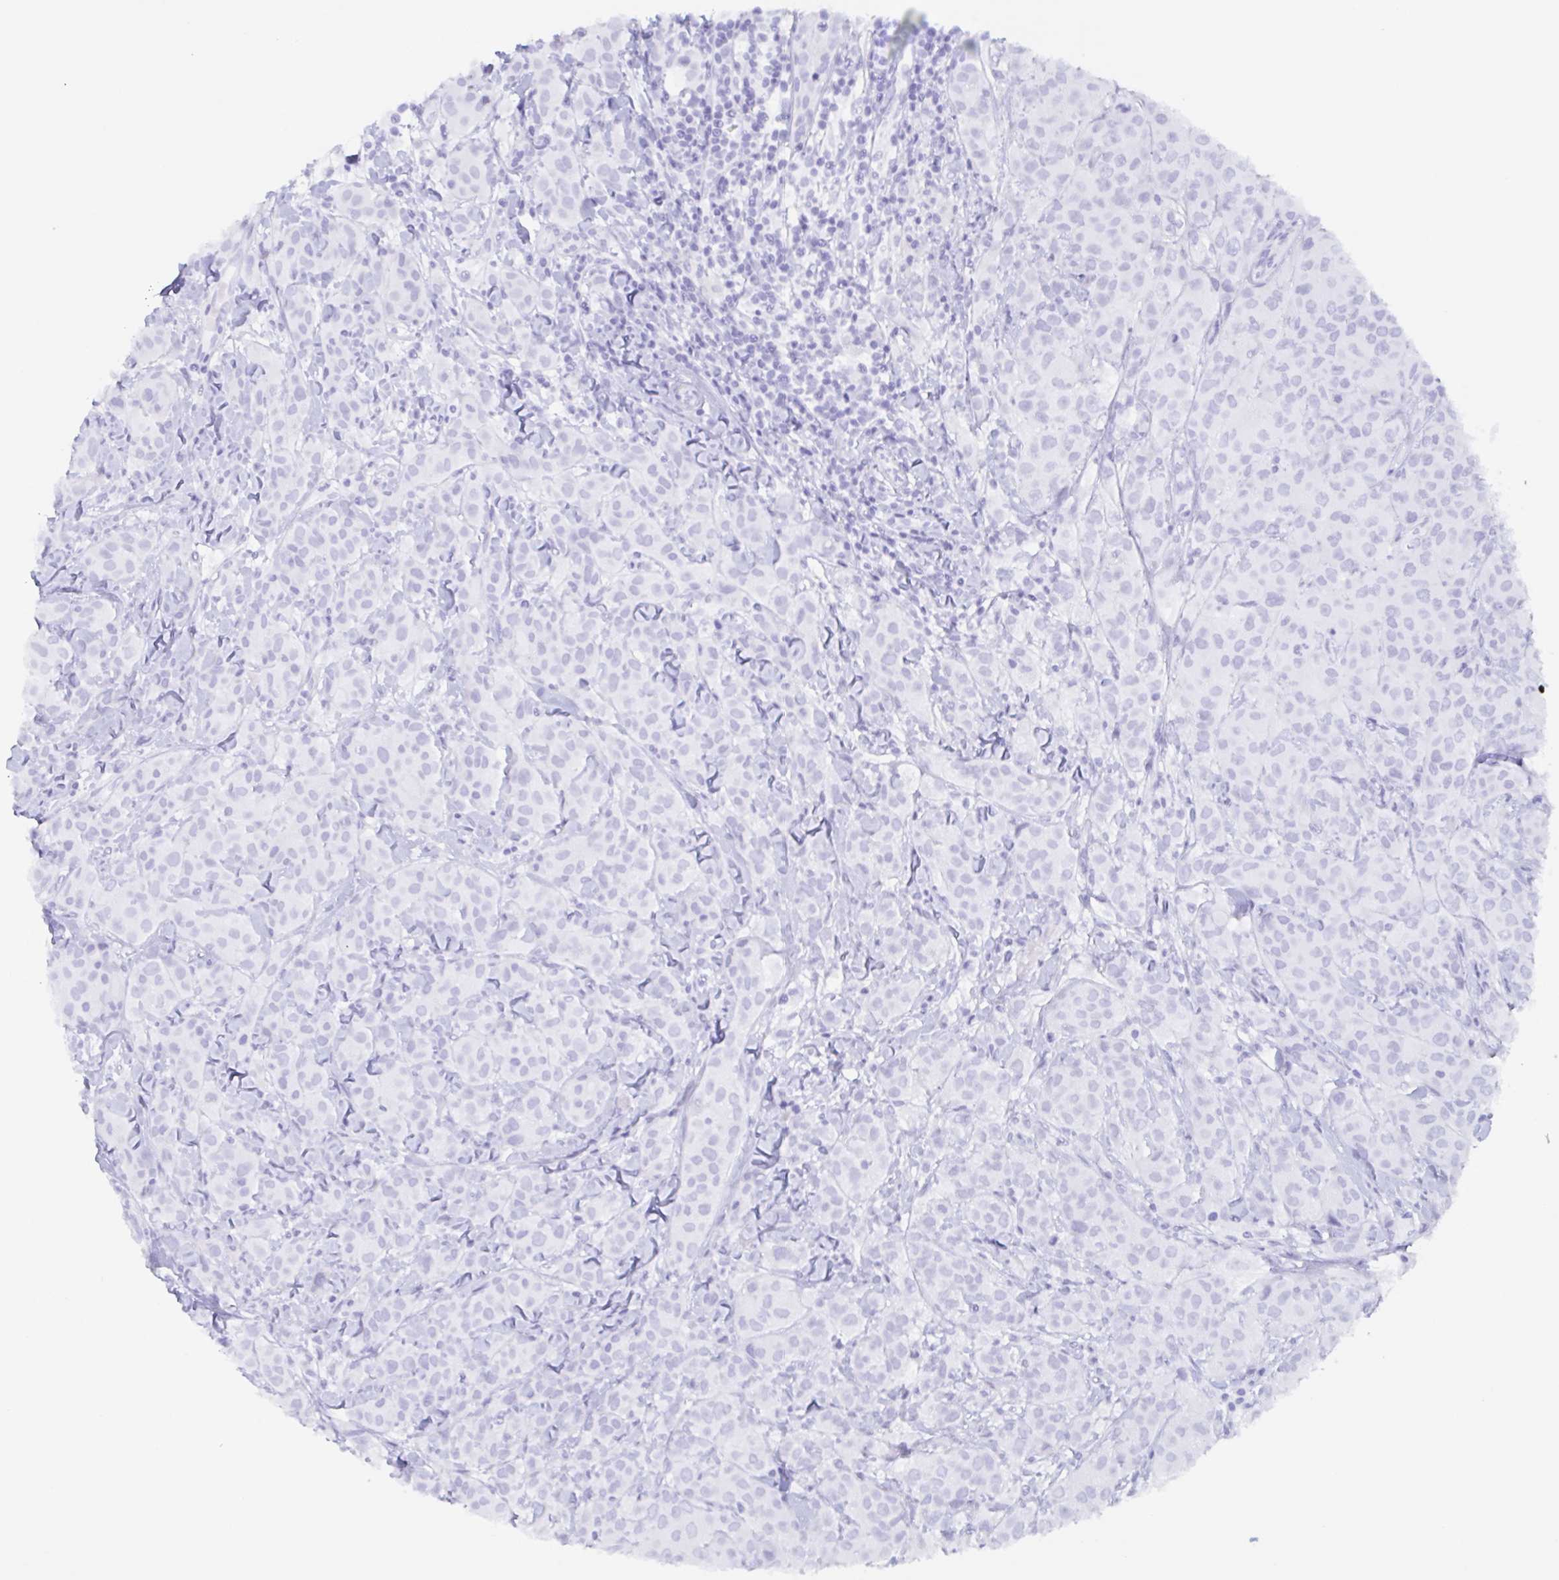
{"staining": {"intensity": "negative", "quantity": "none", "location": "none"}, "tissue": "breast cancer", "cell_type": "Tumor cells", "image_type": "cancer", "snomed": [{"axis": "morphology", "description": "Normal tissue, NOS"}, {"axis": "morphology", "description": "Duct carcinoma"}, {"axis": "topography", "description": "Breast"}], "caption": "A micrograph of breast cancer stained for a protein displays no brown staining in tumor cells. (Brightfield microscopy of DAB immunohistochemistry (IHC) at high magnification).", "gene": "AGFG2", "patient": {"sex": "female", "age": 43}}